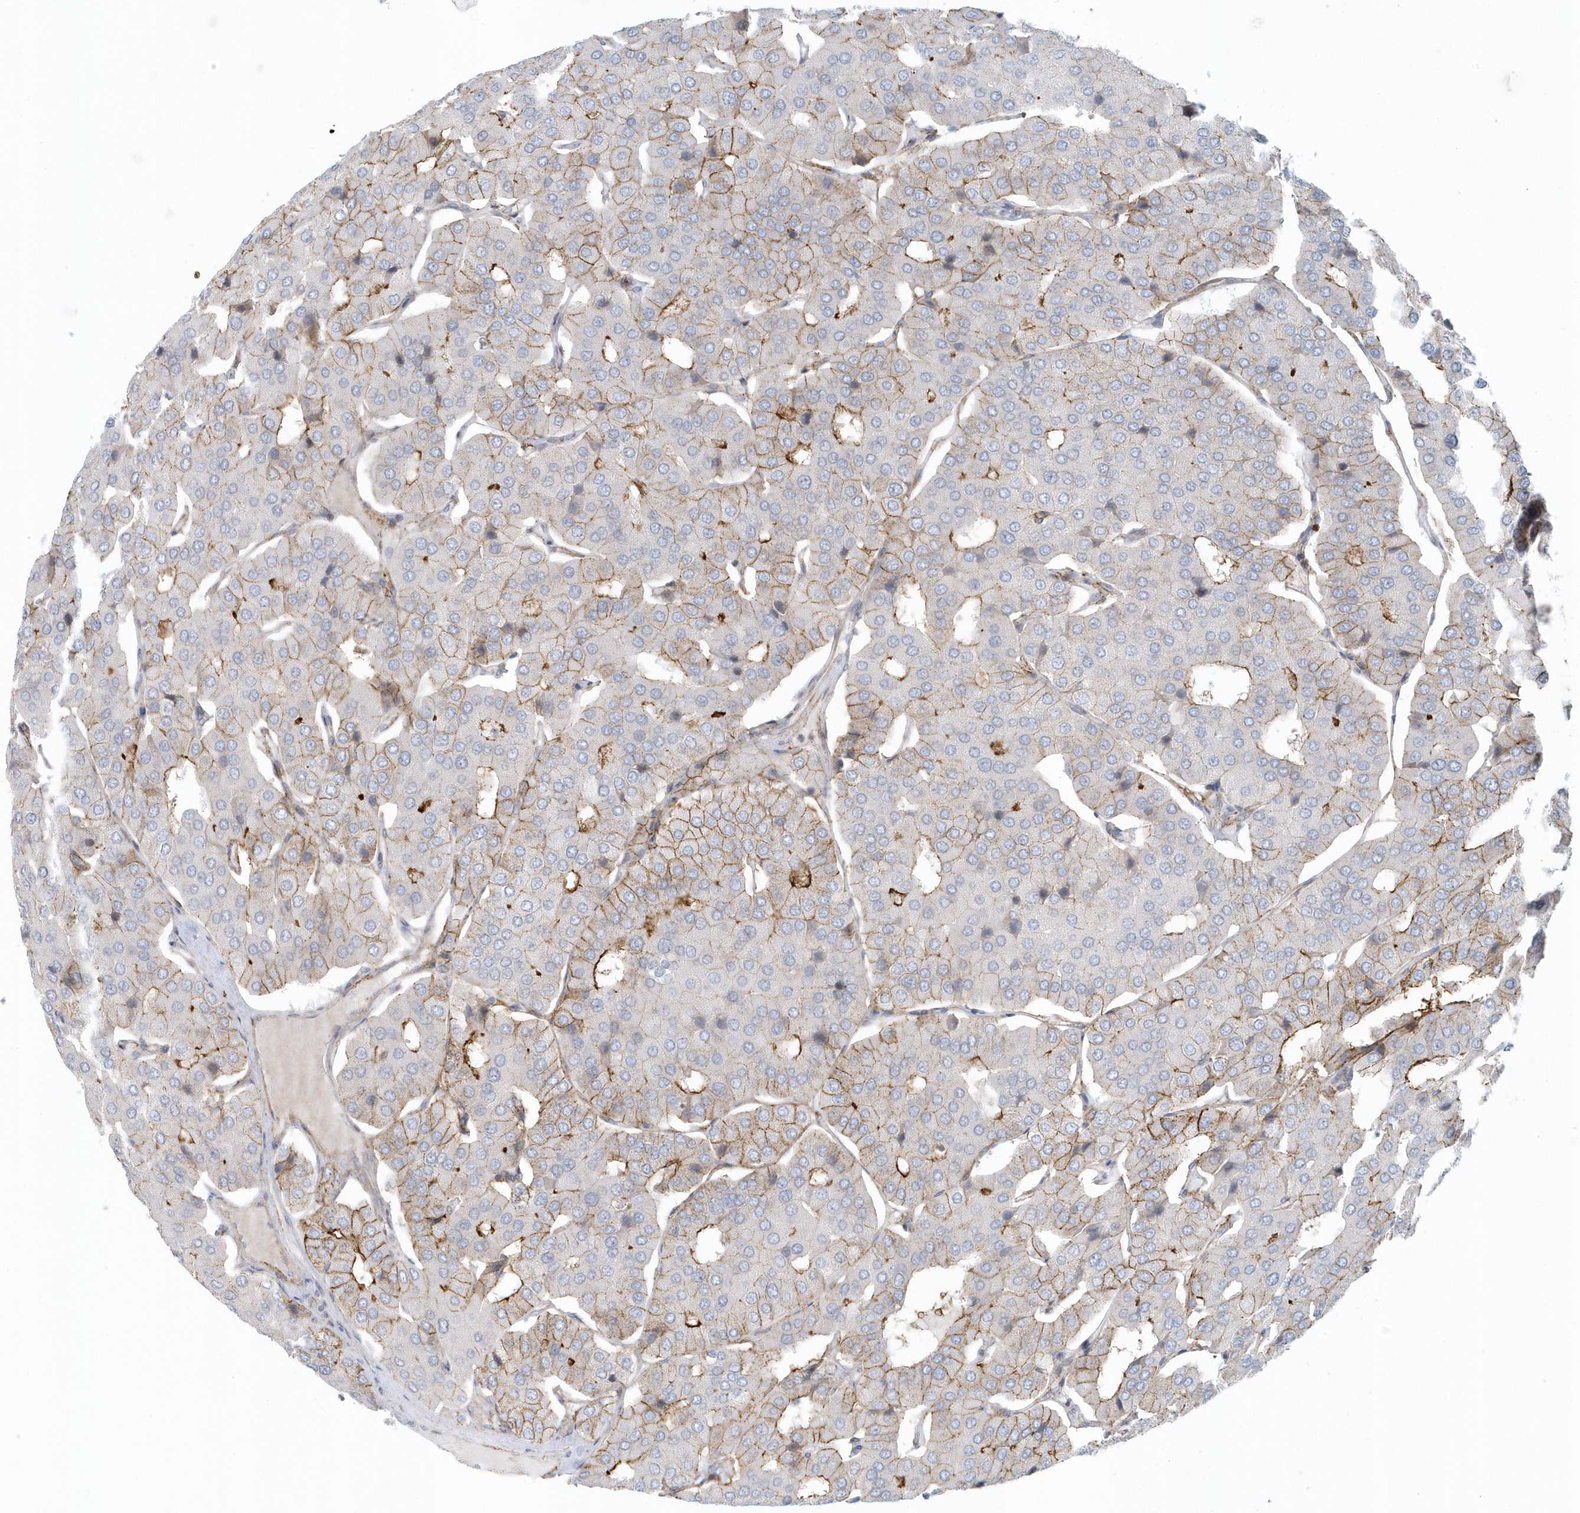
{"staining": {"intensity": "moderate", "quantity": "25%-75%", "location": "cytoplasmic/membranous"}, "tissue": "parathyroid gland", "cell_type": "Glandular cells", "image_type": "normal", "snomed": [{"axis": "morphology", "description": "Normal tissue, NOS"}, {"axis": "morphology", "description": "Adenoma, NOS"}, {"axis": "topography", "description": "Parathyroid gland"}], "caption": "Protein staining by IHC displays moderate cytoplasmic/membranous expression in approximately 25%-75% of glandular cells in unremarkable parathyroid gland. Nuclei are stained in blue.", "gene": "CACNB2", "patient": {"sex": "female", "age": 86}}